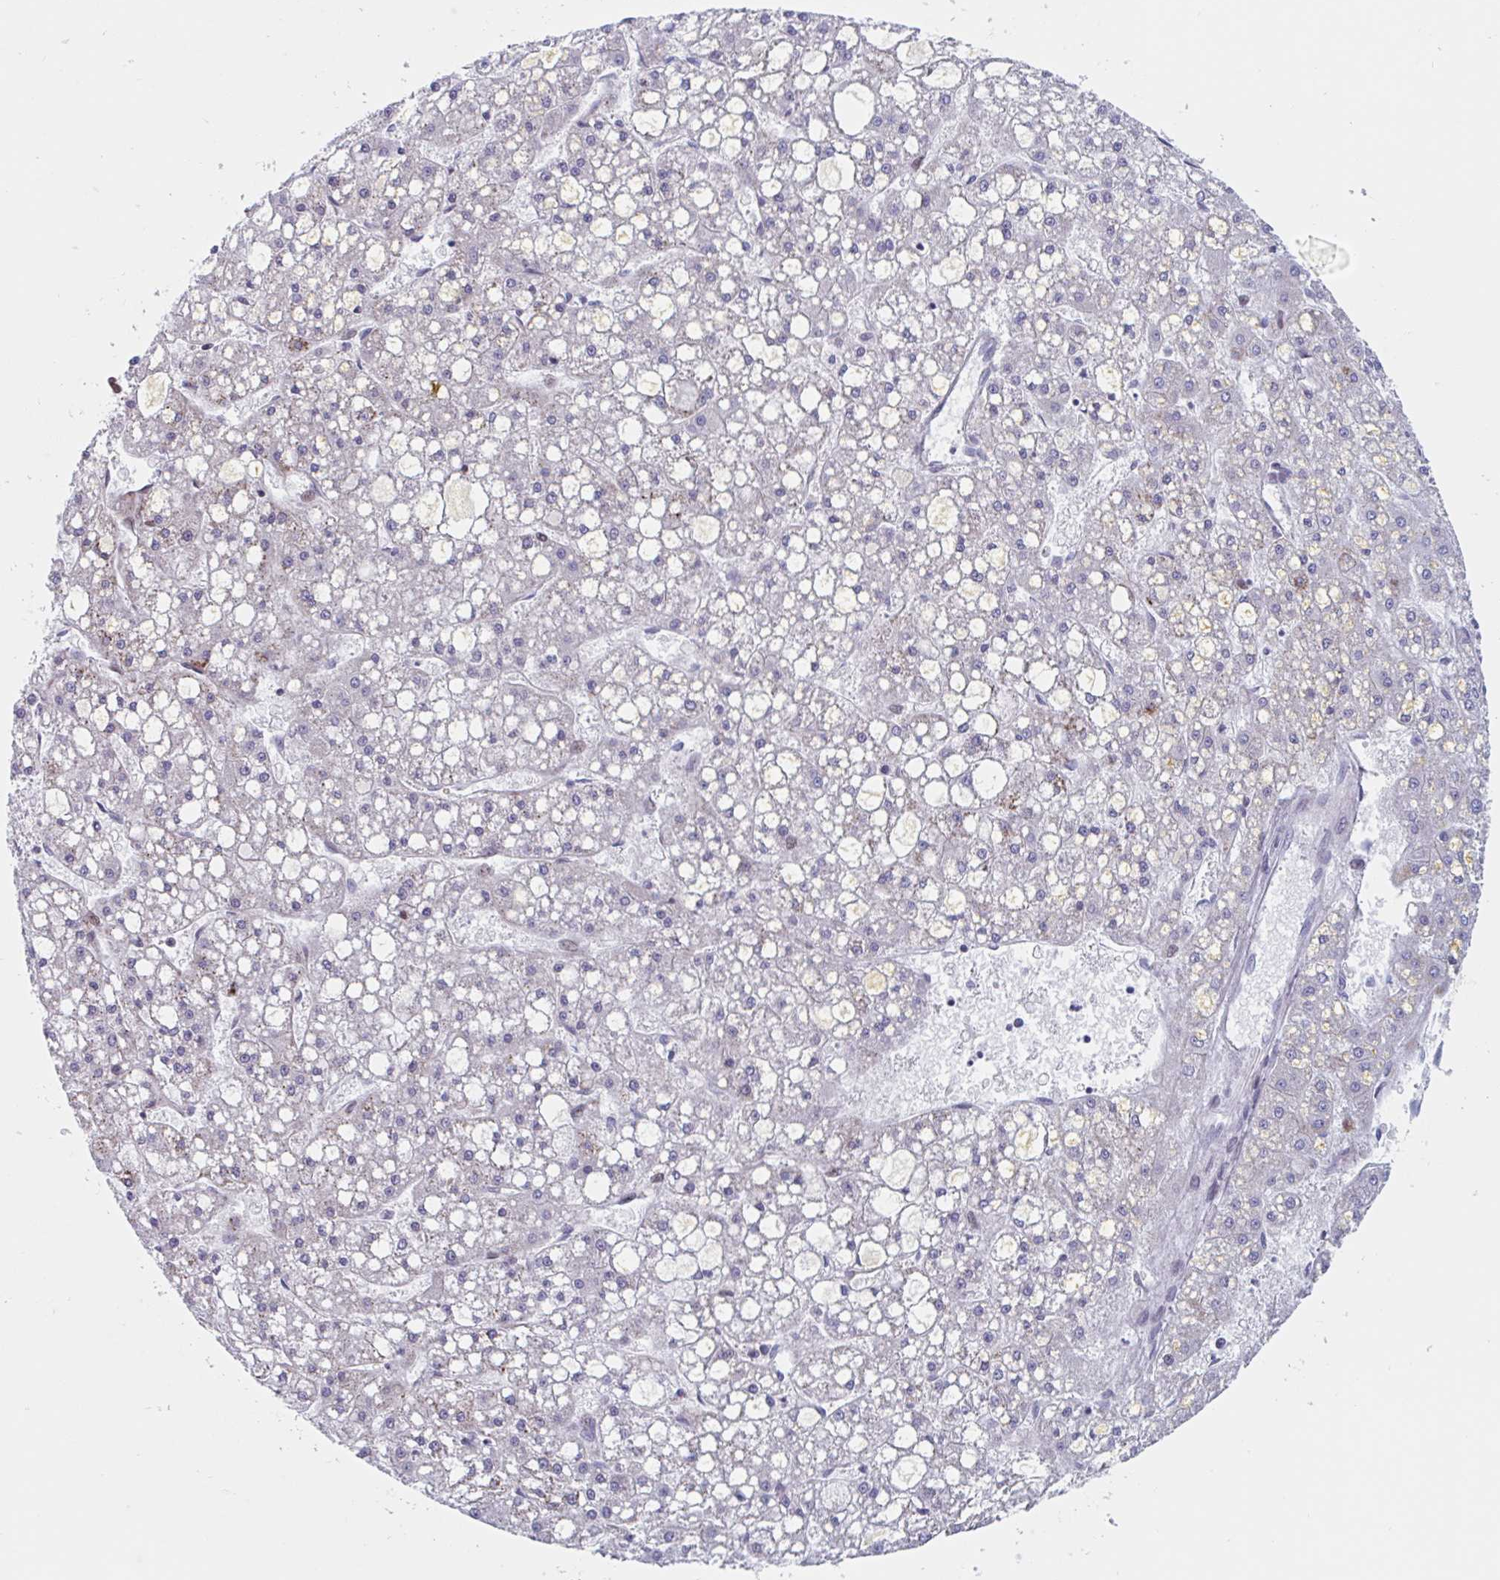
{"staining": {"intensity": "negative", "quantity": "none", "location": "none"}, "tissue": "liver cancer", "cell_type": "Tumor cells", "image_type": "cancer", "snomed": [{"axis": "morphology", "description": "Carcinoma, Hepatocellular, NOS"}, {"axis": "topography", "description": "Liver"}], "caption": "Protein analysis of liver cancer (hepatocellular carcinoma) demonstrates no significant staining in tumor cells.", "gene": "DUXA", "patient": {"sex": "male", "age": 67}}